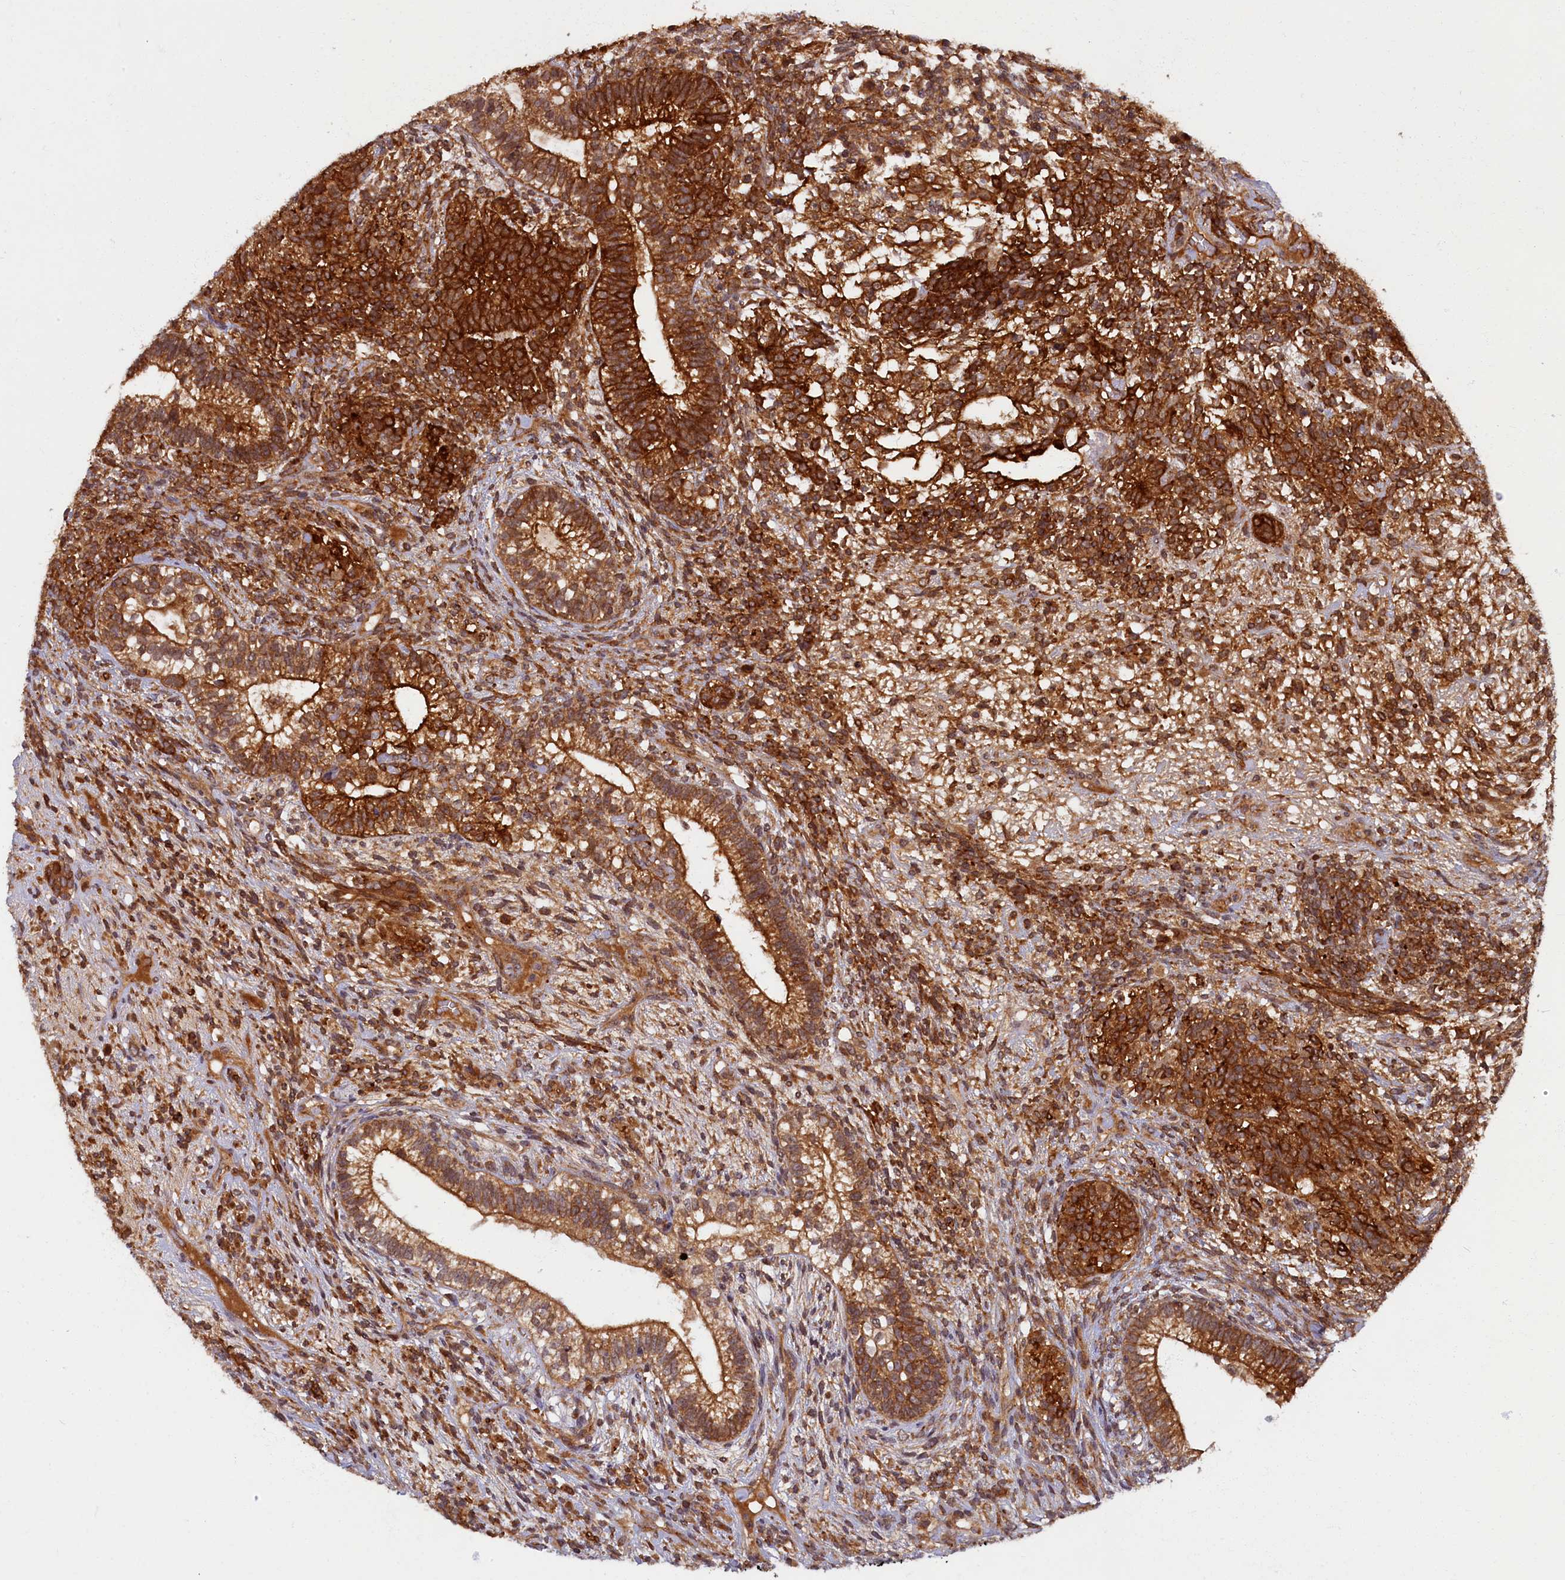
{"staining": {"intensity": "strong", "quantity": ">75%", "location": "cytoplasmic/membranous"}, "tissue": "testis cancer", "cell_type": "Tumor cells", "image_type": "cancer", "snomed": [{"axis": "morphology", "description": "Seminoma, NOS"}, {"axis": "morphology", "description": "Carcinoma, Embryonal, NOS"}, {"axis": "topography", "description": "Testis"}], "caption": "Immunohistochemical staining of human testis embryonal carcinoma shows high levels of strong cytoplasmic/membranous protein staining in approximately >75% of tumor cells.", "gene": "BICD1", "patient": {"sex": "male", "age": 28}}